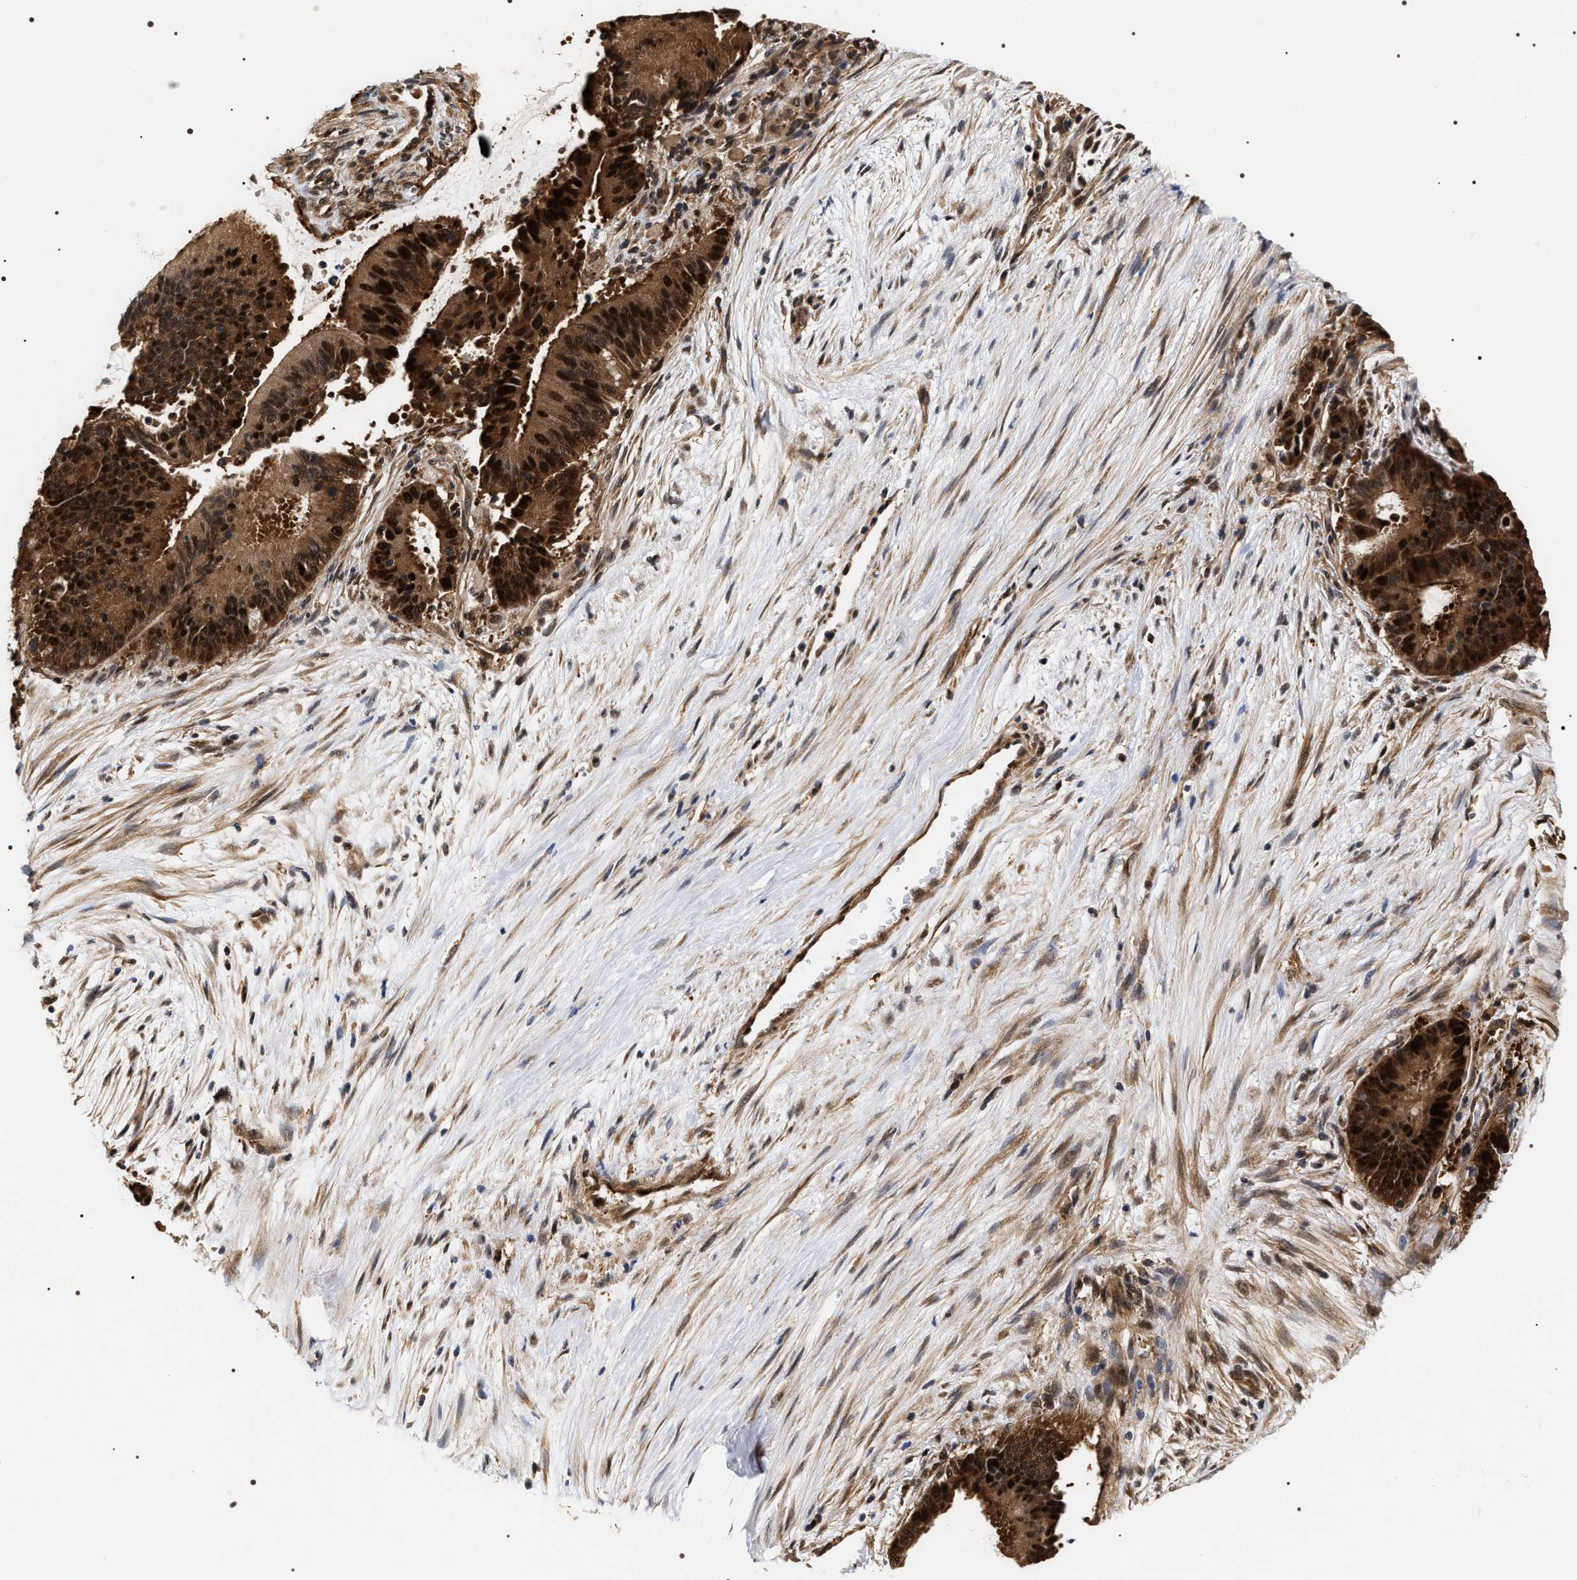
{"staining": {"intensity": "strong", "quantity": ">75%", "location": "cytoplasmic/membranous,nuclear"}, "tissue": "liver cancer", "cell_type": "Tumor cells", "image_type": "cancer", "snomed": [{"axis": "morphology", "description": "Cholangiocarcinoma"}, {"axis": "topography", "description": "Liver"}], "caption": "The image reveals immunohistochemical staining of liver cancer (cholangiocarcinoma). There is strong cytoplasmic/membranous and nuclear positivity is identified in approximately >75% of tumor cells.", "gene": "BAG6", "patient": {"sex": "female", "age": 73}}